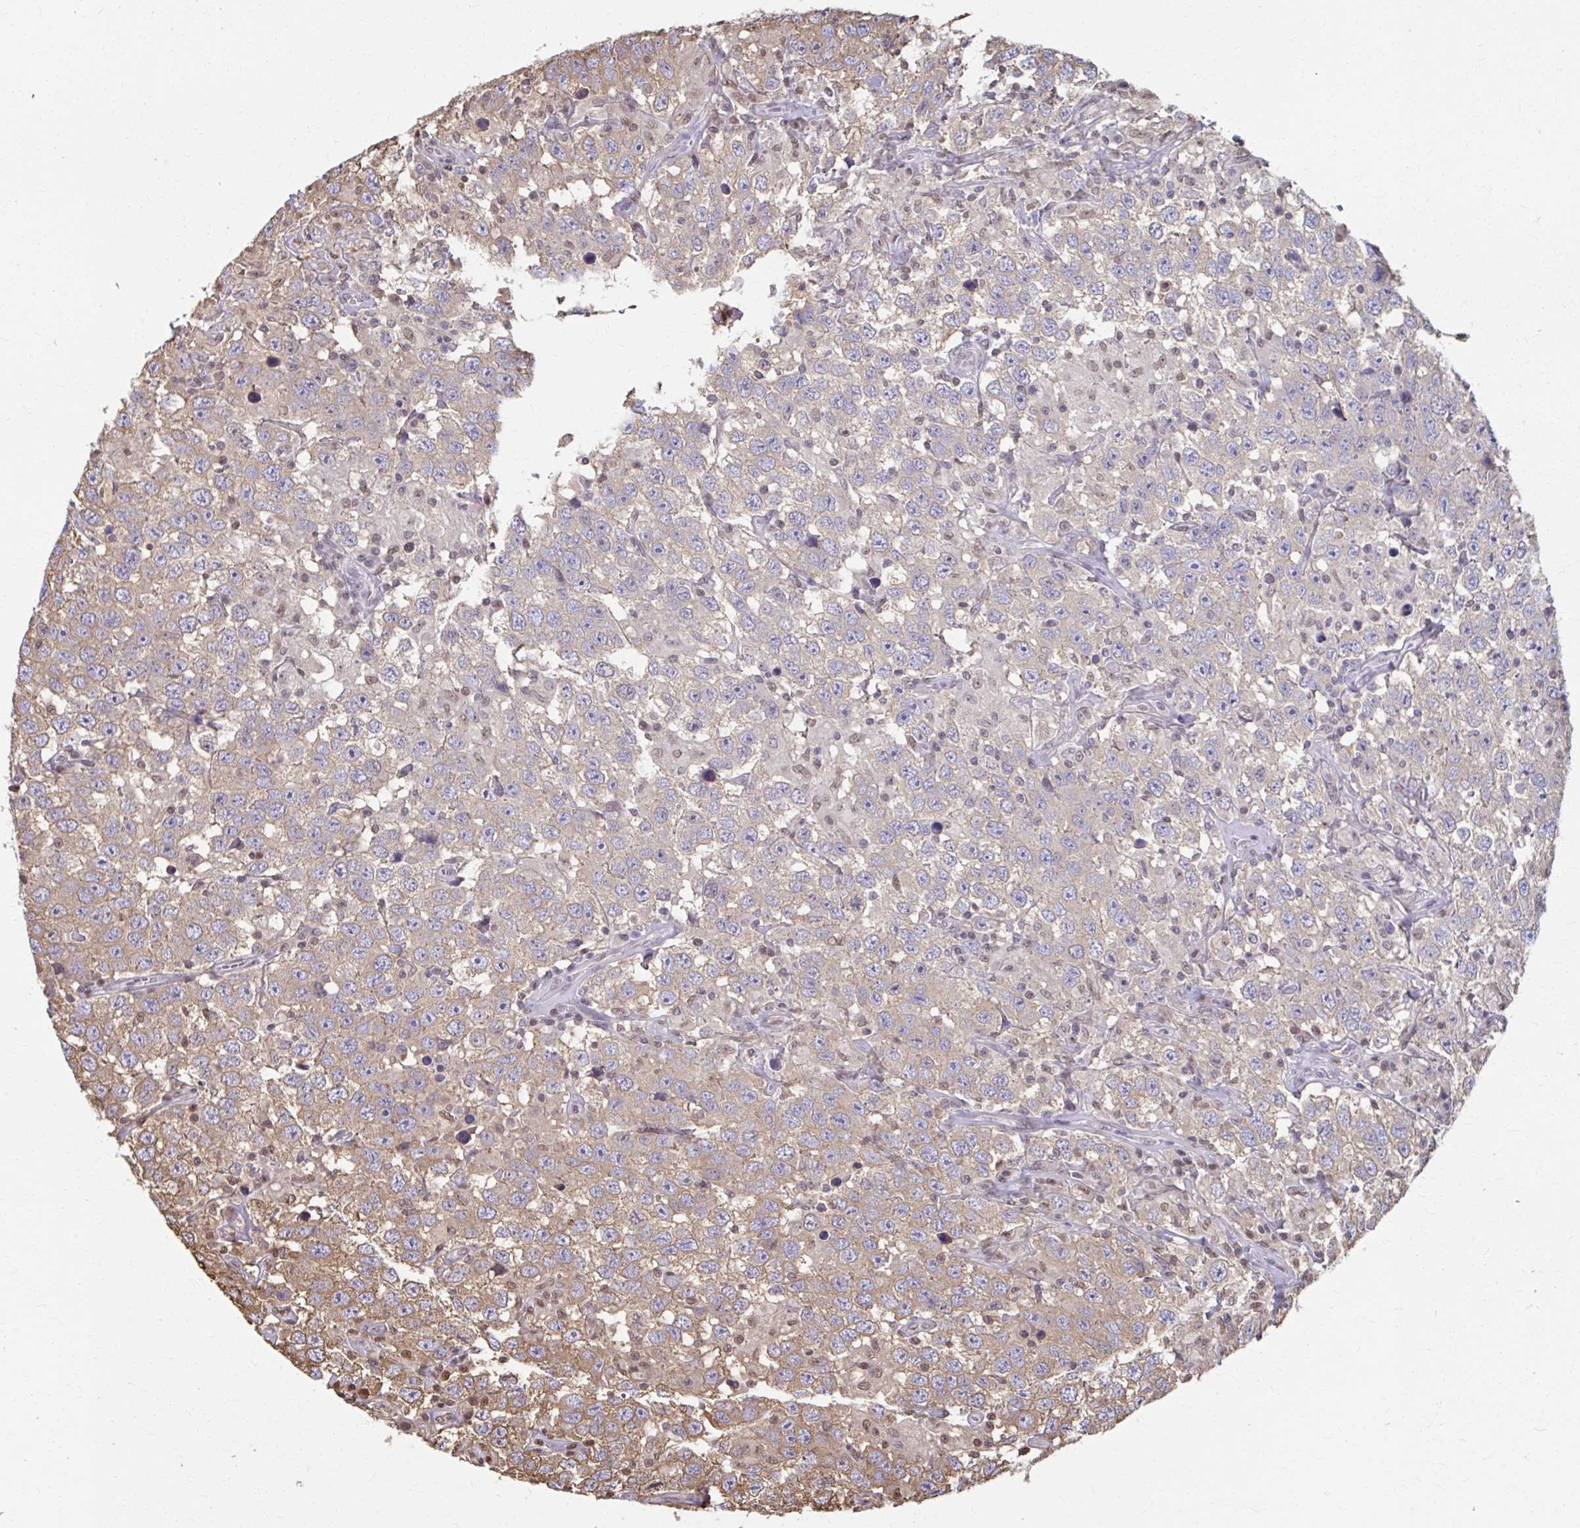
{"staining": {"intensity": "weak", "quantity": "25%-75%", "location": "cytoplasmic/membranous"}, "tissue": "testis cancer", "cell_type": "Tumor cells", "image_type": "cancer", "snomed": [{"axis": "morphology", "description": "Seminoma, NOS"}, {"axis": "topography", "description": "Testis"}], "caption": "Weak cytoplasmic/membranous expression for a protein is seen in about 25%-75% of tumor cells of testis cancer (seminoma) using IHC.", "gene": "ING4", "patient": {"sex": "male", "age": 41}}